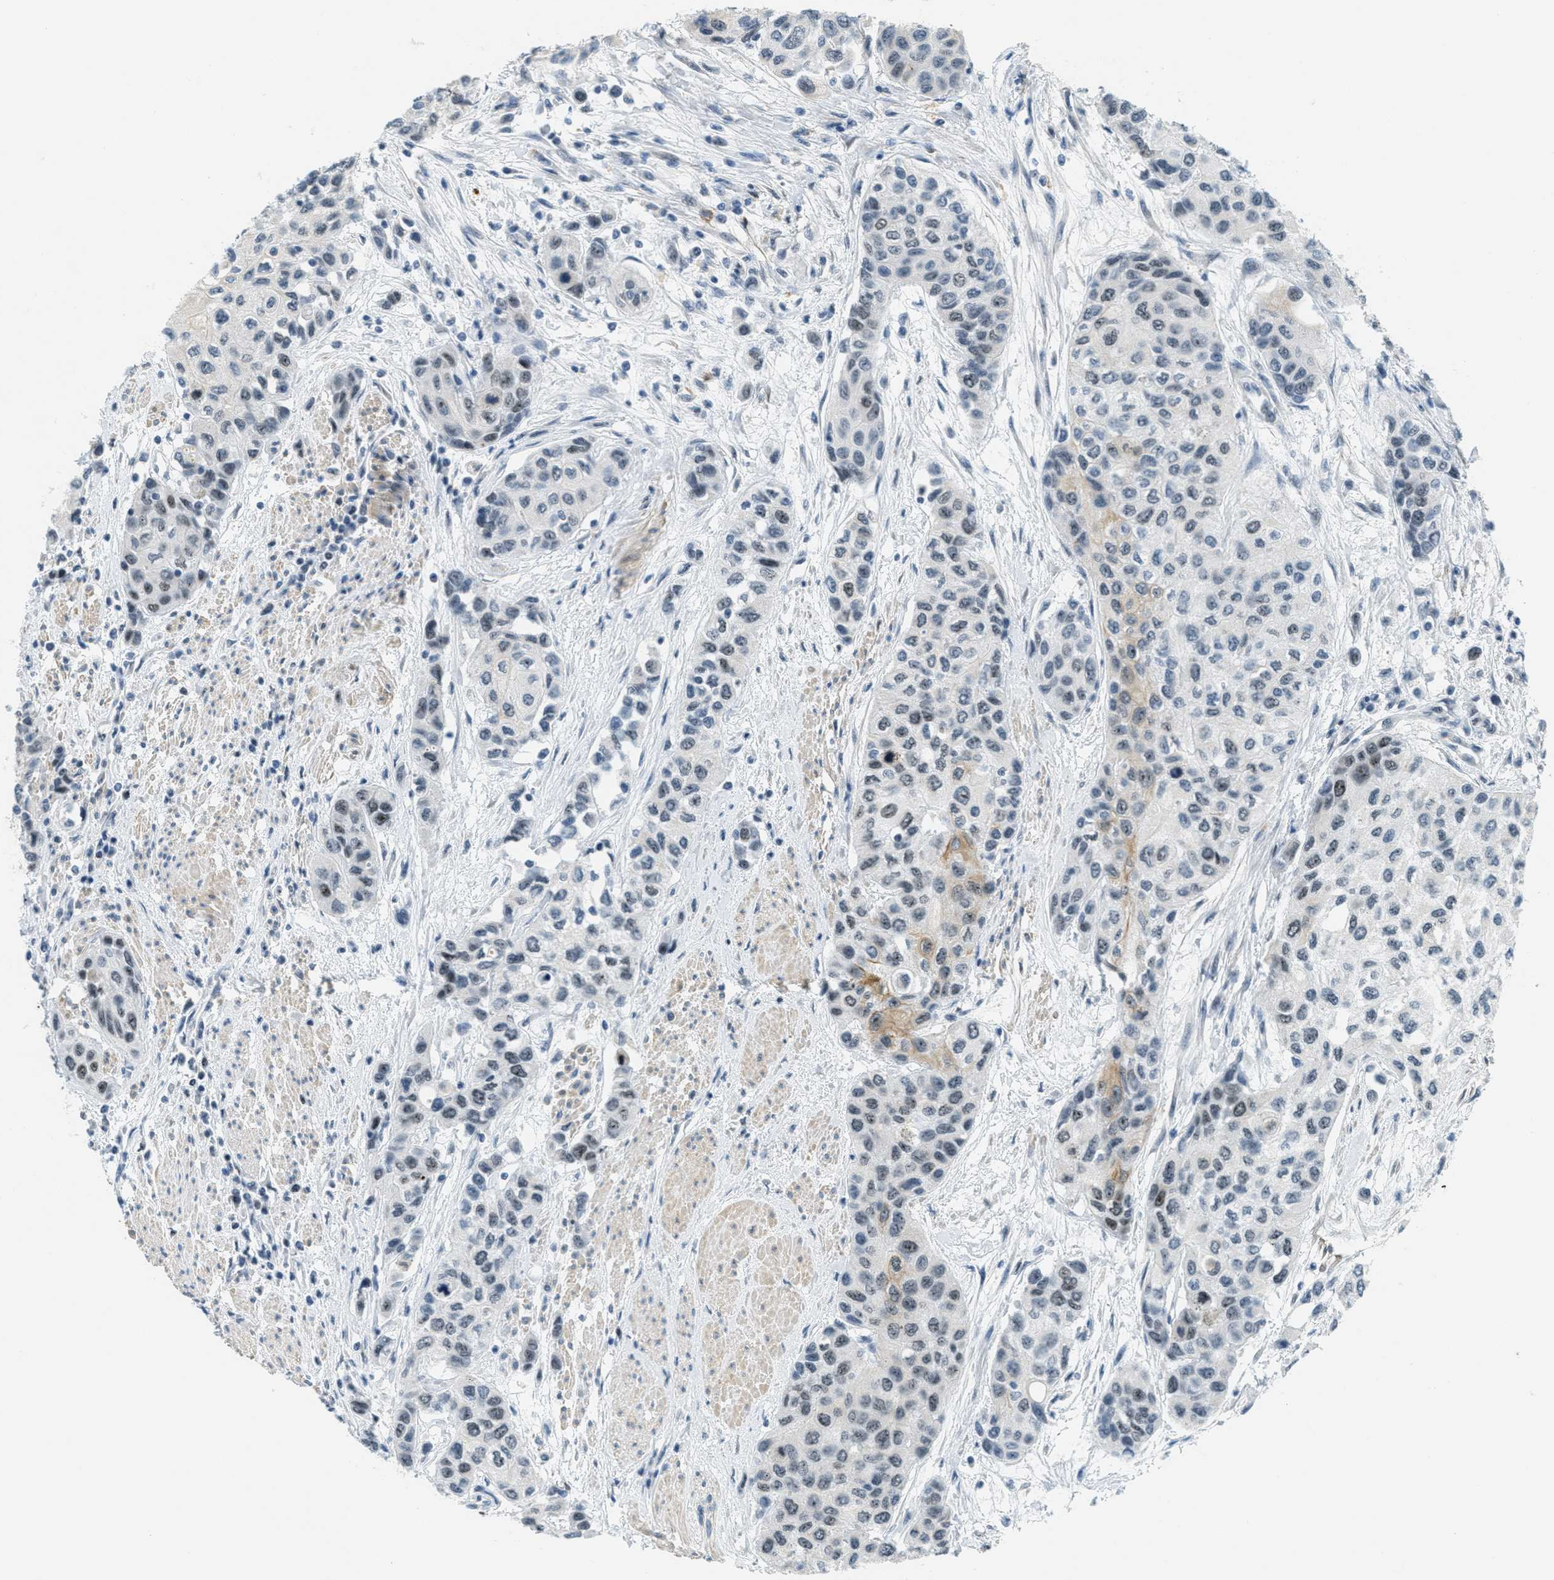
{"staining": {"intensity": "weak", "quantity": "<25%", "location": "nuclear"}, "tissue": "urothelial cancer", "cell_type": "Tumor cells", "image_type": "cancer", "snomed": [{"axis": "morphology", "description": "Urothelial carcinoma, High grade"}, {"axis": "topography", "description": "Urinary bladder"}], "caption": "Tumor cells show no significant expression in high-grade urothelial carcinoma.", "gene": "DDX47", "patient": {"sex": "female", "age": 56}}